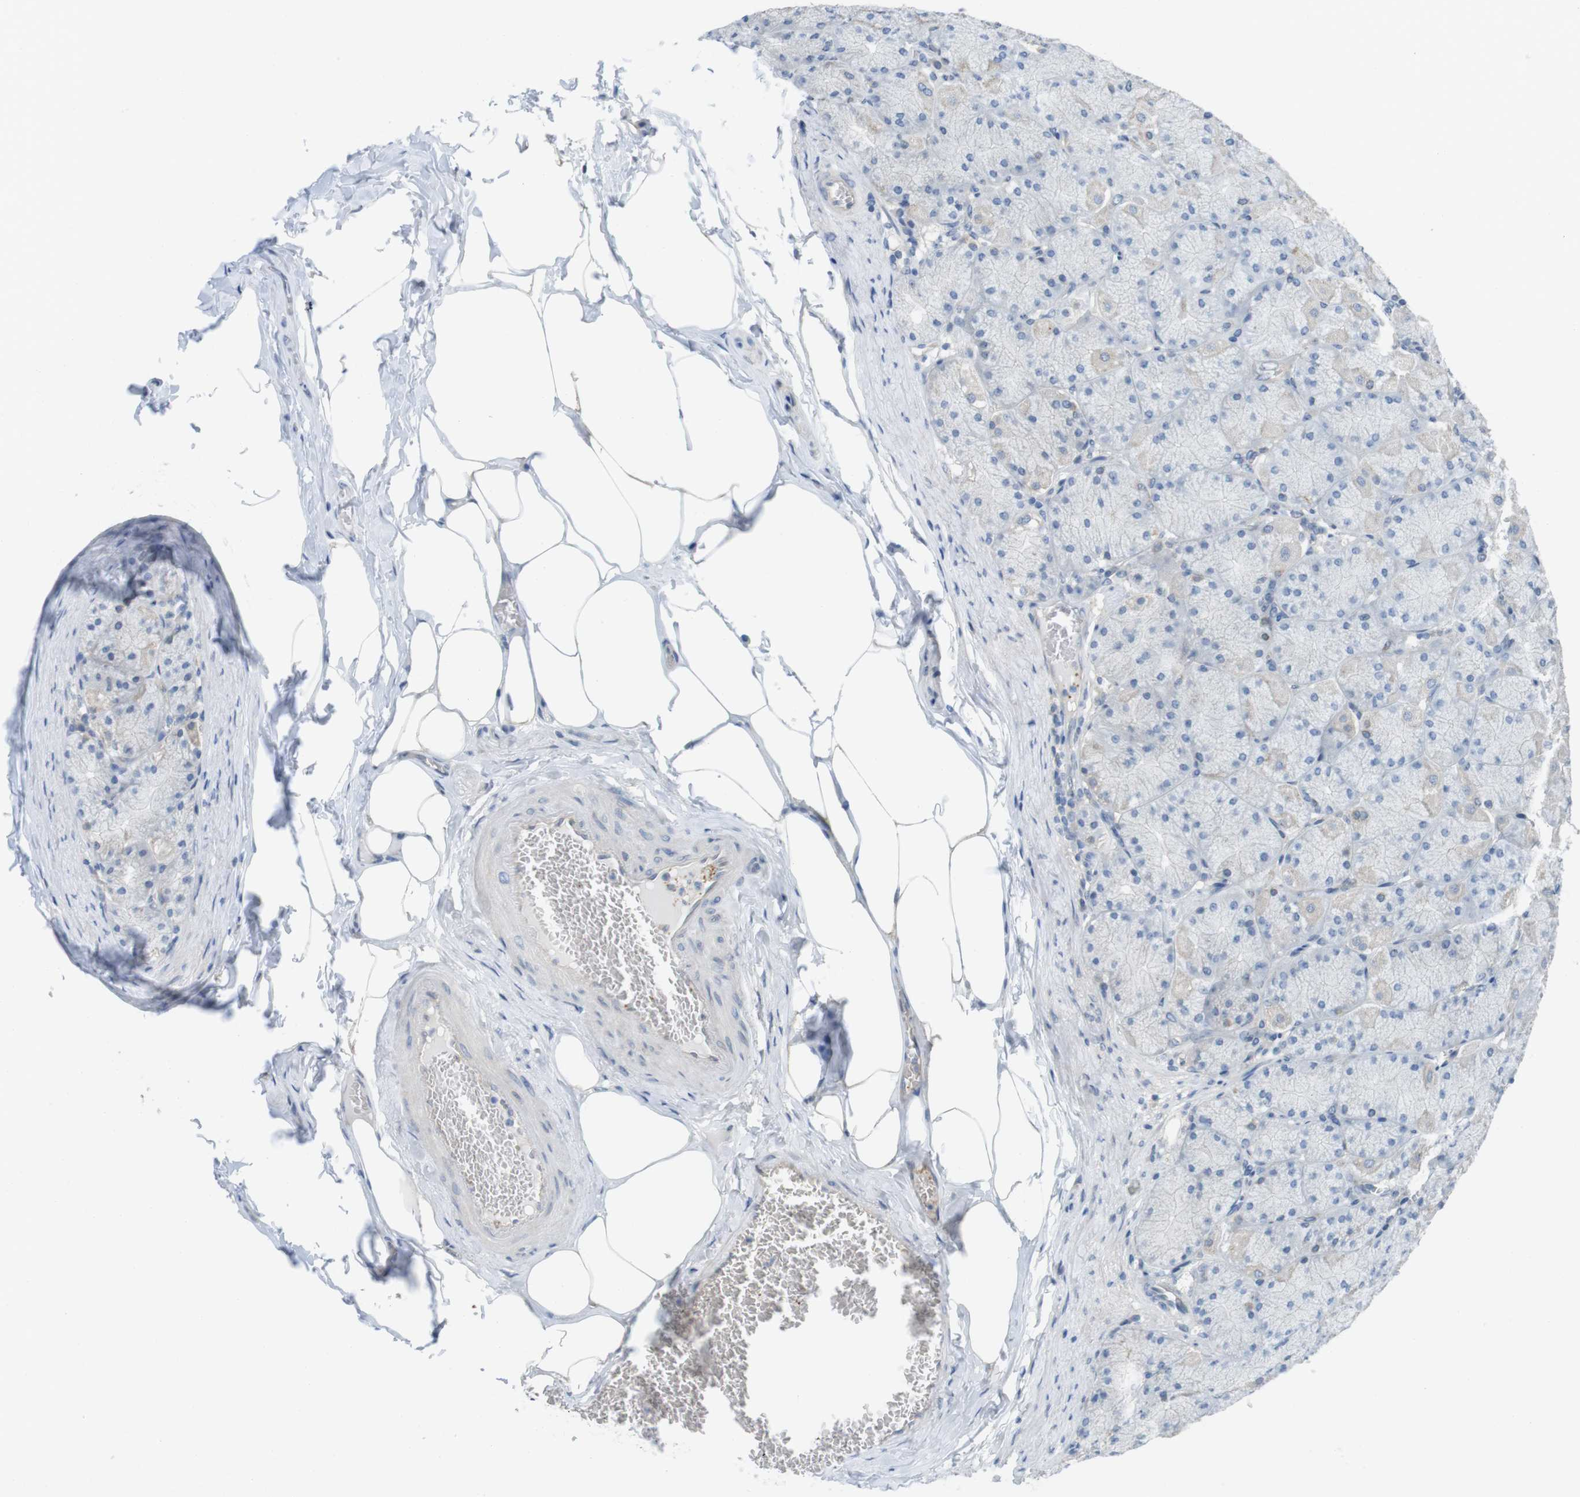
{"staining": {"intensity": "moderate", "quantity": "25%-75%", "location": "cytoplasmic/membranous"}, "tissue": "stomach", "cell_type": "Glandular cells", "image_type": "normal", "snomed": [{"axis": "morphology", "description": "Normal tissue, NOS"}, {"axis": "topography", "description": "Stomach, upper"}], "caption": "Immunohistochemistry (IHC) (DAB (3,3'-diaminobenzidine)) staining of unremarkable human stomach displays moderate cytoplasmic/membranous protein positivity in approximately 25%-75% of glandular cells.", "gene": "CASP2", "patient": {"sex": "female", "age": 56}}